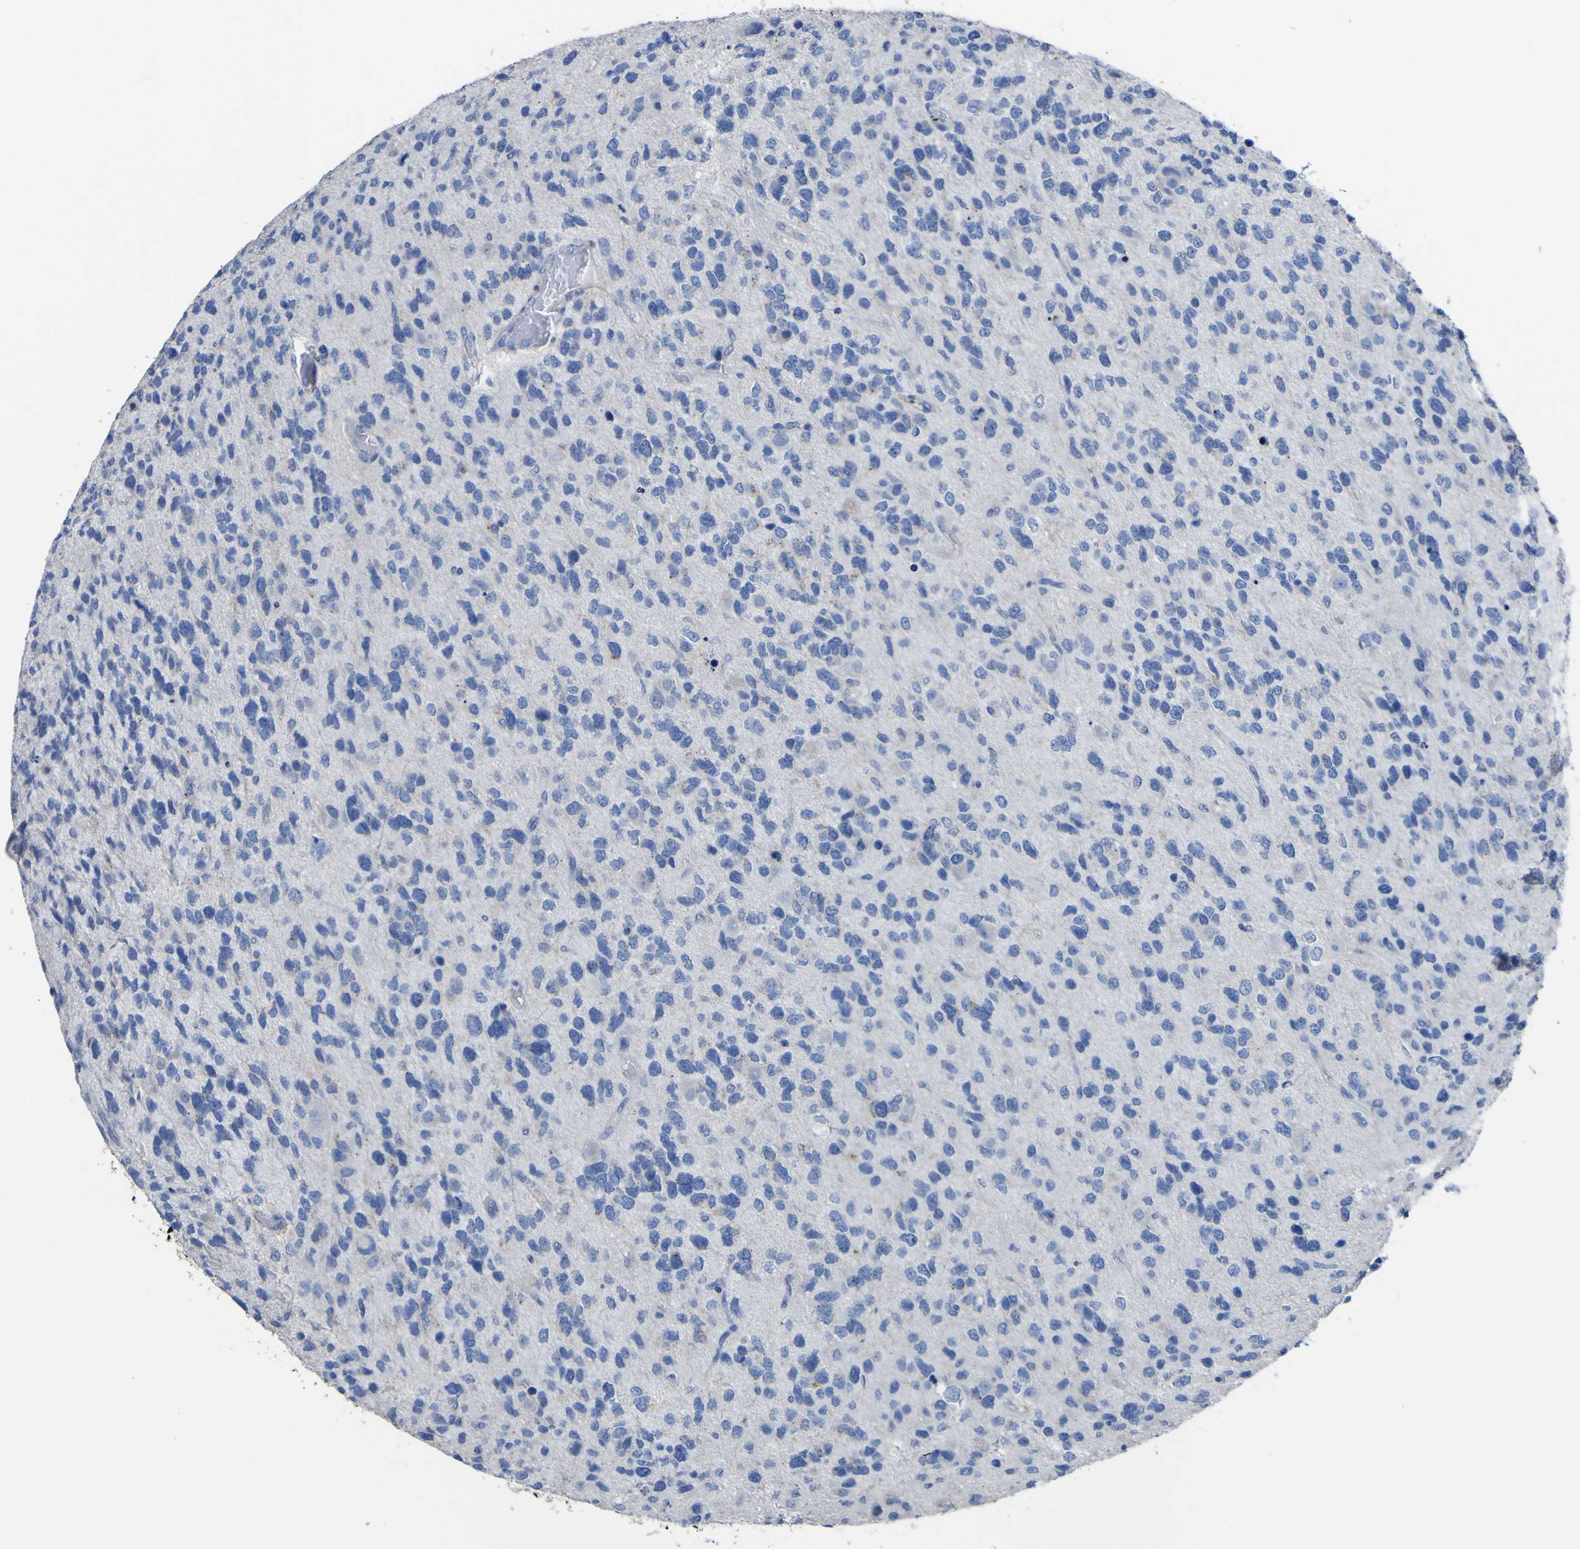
{"staining": {"intensity": "negative", "quantity": "none", "location": "none"}, "tissue": "glioma", "cell_type": "Tumor cells", "image_type": "cancer", "snomed": [{"axis": "morphology", "description": "Glioma, malignant, High grade"}, {"axis": "topography", "description": "Brain"}], "caption": "Tumor cells show no significant protein staining in high-grade glioma (malignant). (Stains: DAB (3,3'-diaminobenzidine) immunohistochemistry with hematoxylin counter stain, Microscopy: brightfield microscopy at high magnification).", "gene": "AGO4", "patient": {"sex": "female", "age": 58}}